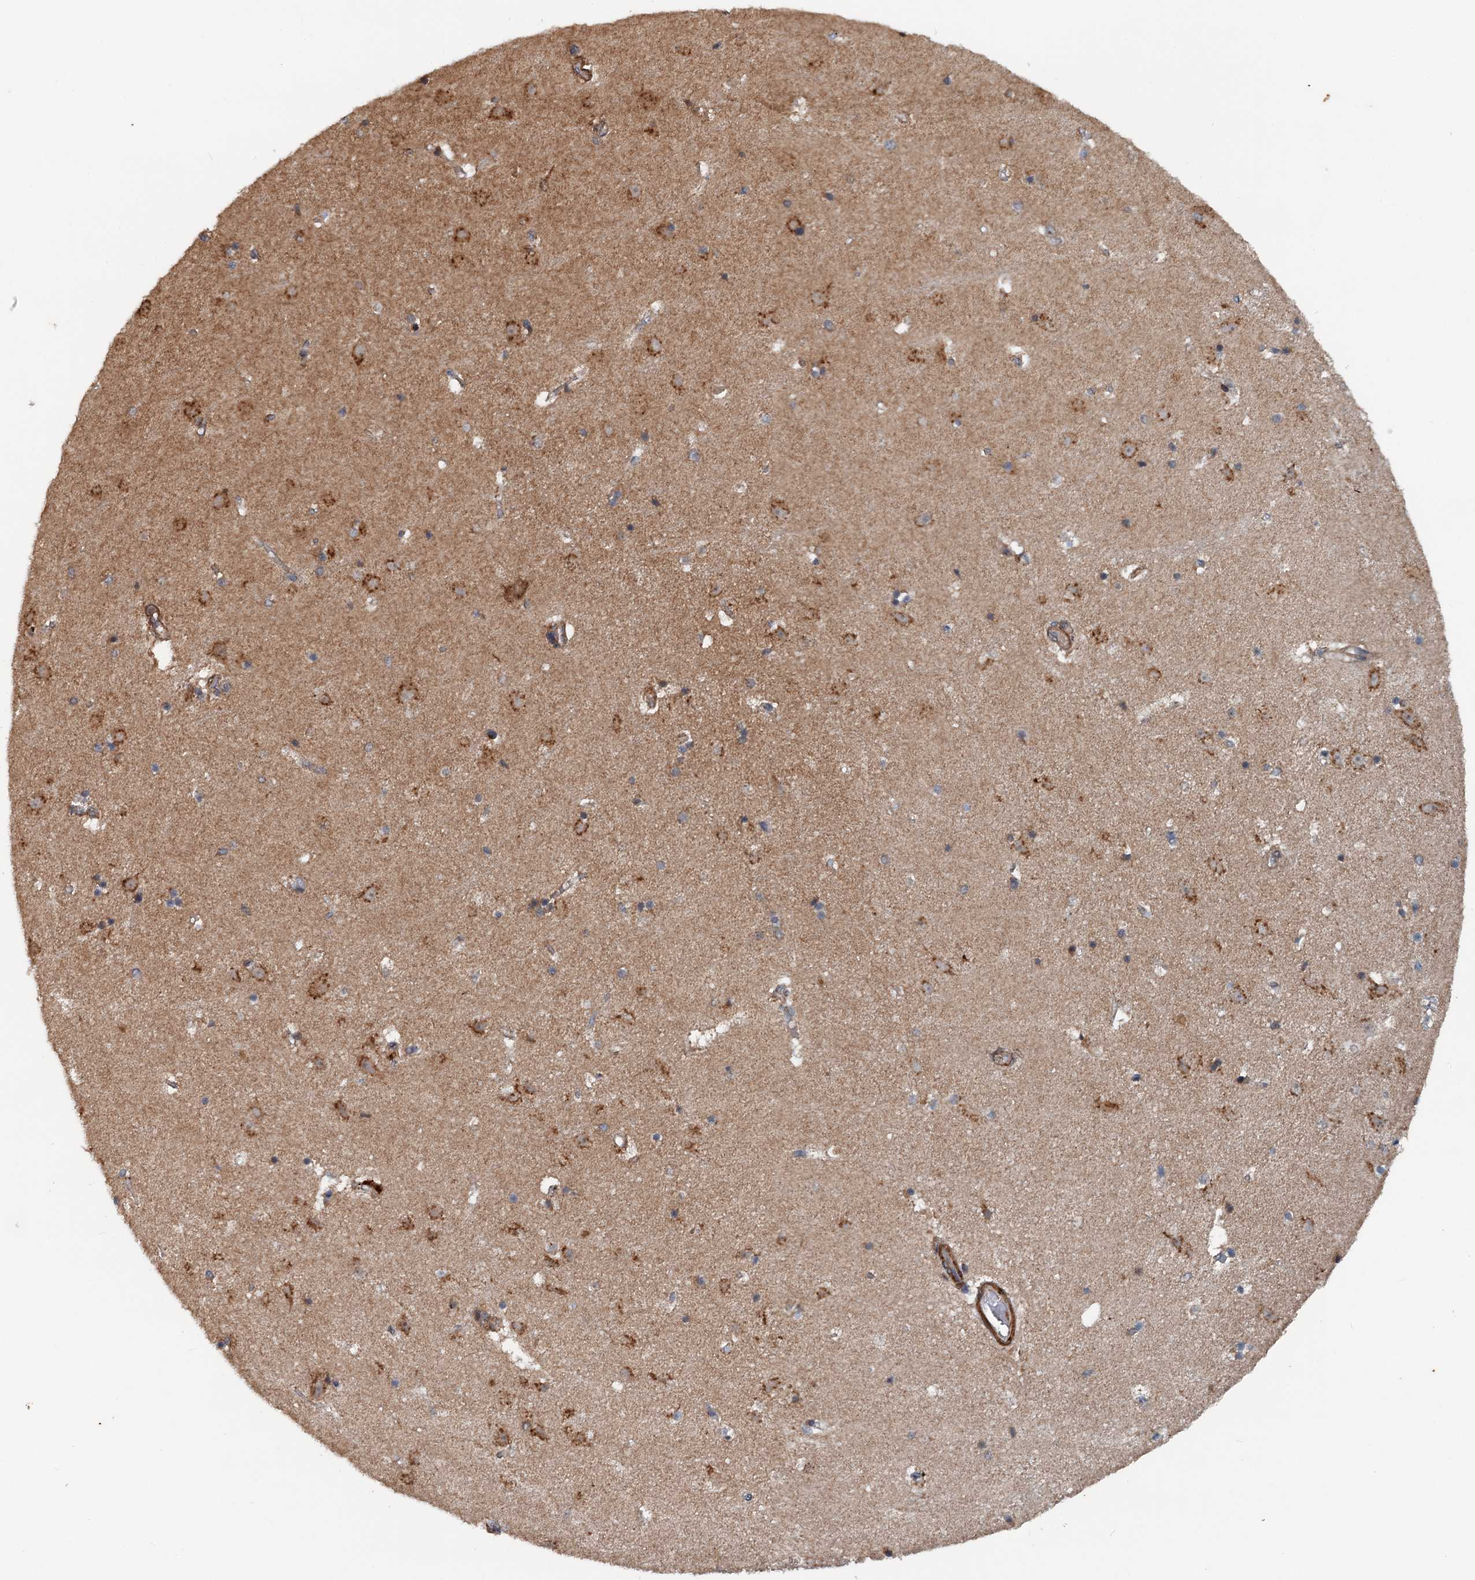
{"staining": {"intensity": "weak", "quantity": "<25%", "location": "cytoplasmic/membranous"}, "tissue": "hippocampus", "cell_type": "Glial cells", "image_type": "normal", "snomed": [{"axis": "morphology", "description": "Normal tissue, NOS"}, {"axis": "topography", "description": "Hippocampus"}], "caption": "Hippocampus stained for a protein using immunohistochemistry (IHC) demonstrates no positivity glial cells.", "gene": "TEDC1", "patient": {"sex": "female", "age": 52}}